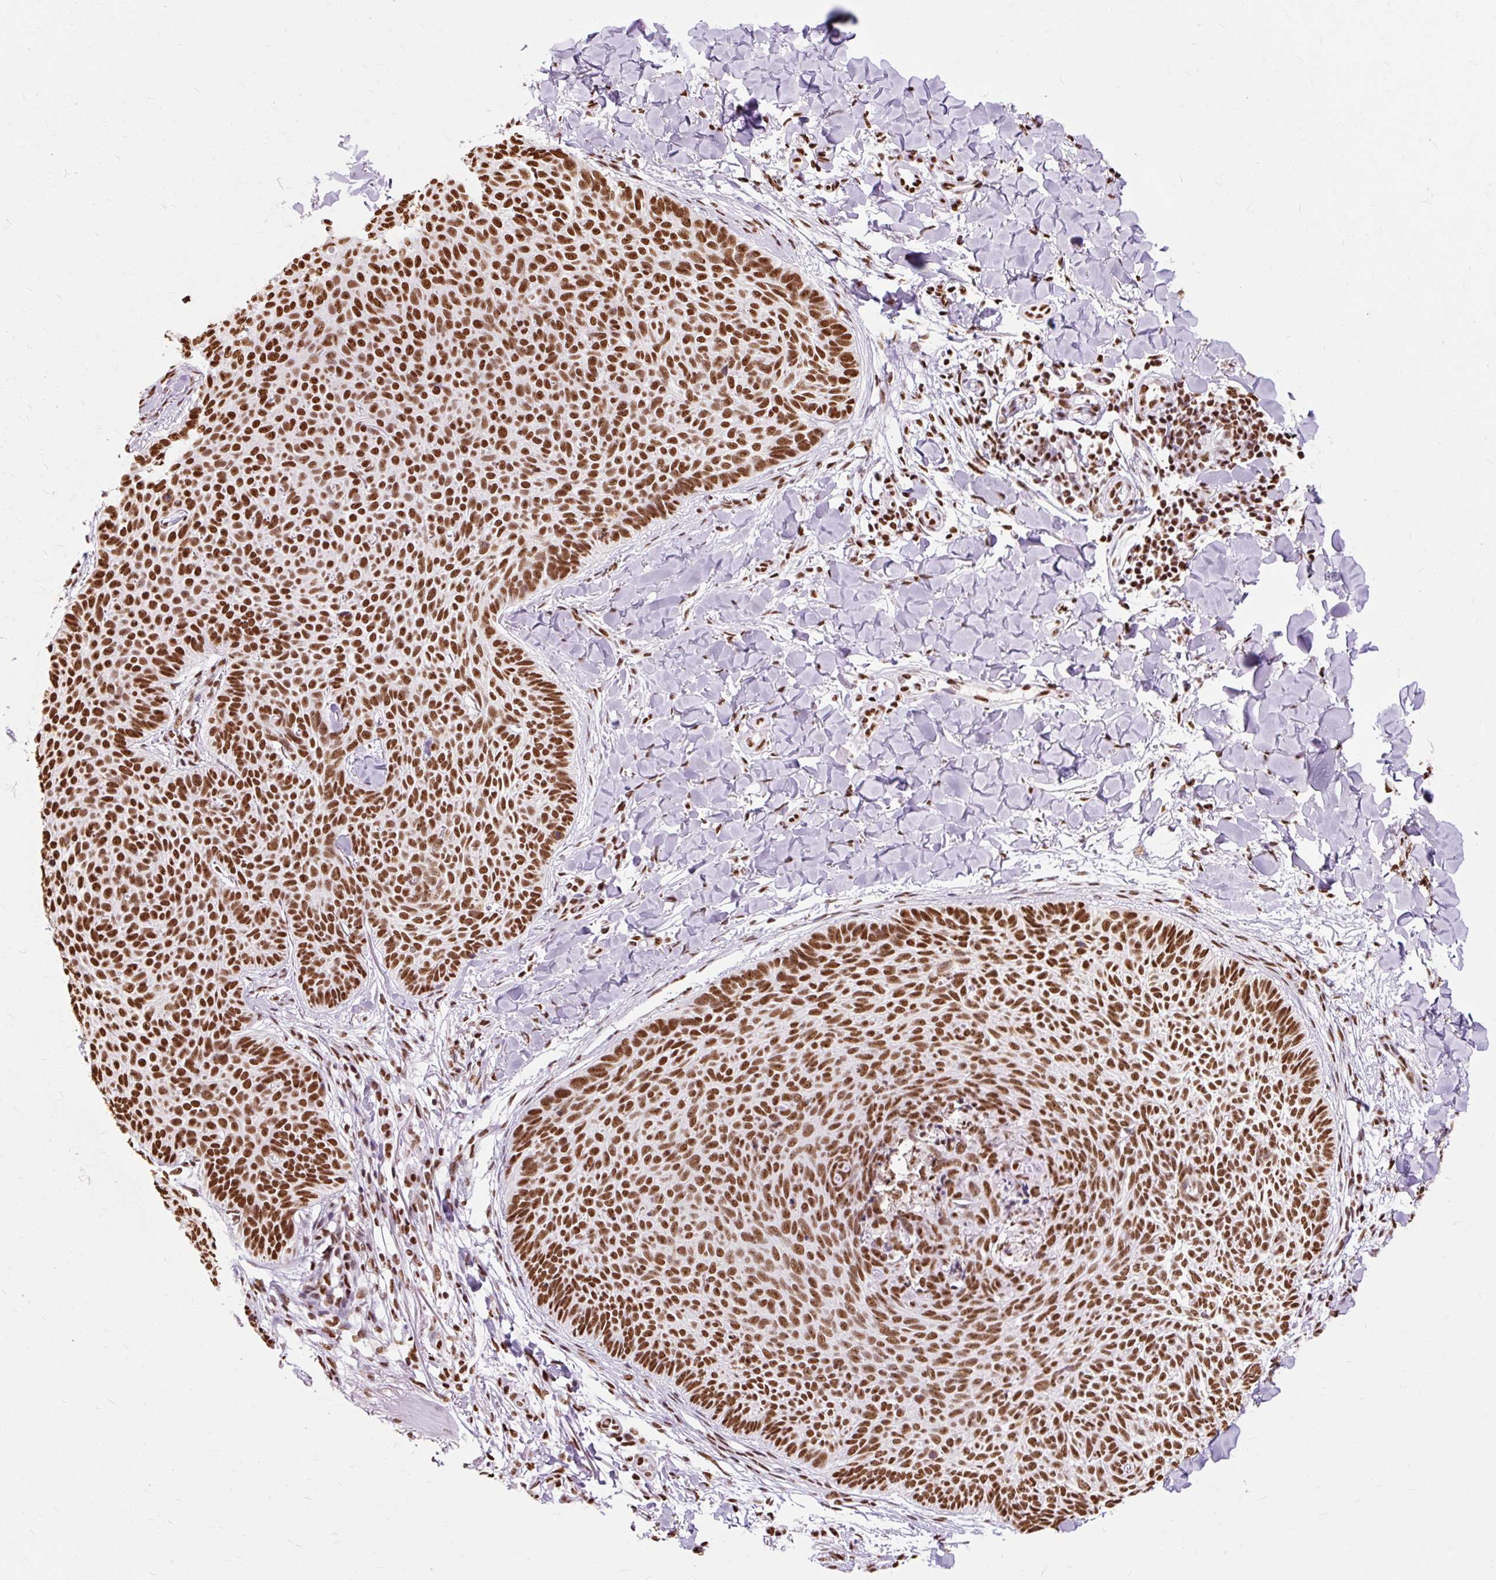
{"staining": {"intensity": "strong", "quantity": ">75%", "location": "nuclear"}, "tissue": "skin cancer", "cell_type": "Tumor cells", "image_type": "cancer", "snomed": [{"axis": "morphology", "description": "Normal tissue, NOS"}, {"axis": "morphology", "description": "Basal cell carcinoma"}, {"axis": "topography", "description": "Skin"}], "caption": "Brown immunohistochemical staining in skin cancer displays strong nuclear positivity in about >75% of tumor cells. The staining was performed using DAB (3,3'-diaminobenzidine), with brown indicating positive protein expression. Nuclei are stained blue with hematoxylin.", "gene": "XRCC6", "patient": {"sex": "male", "age": 50}}